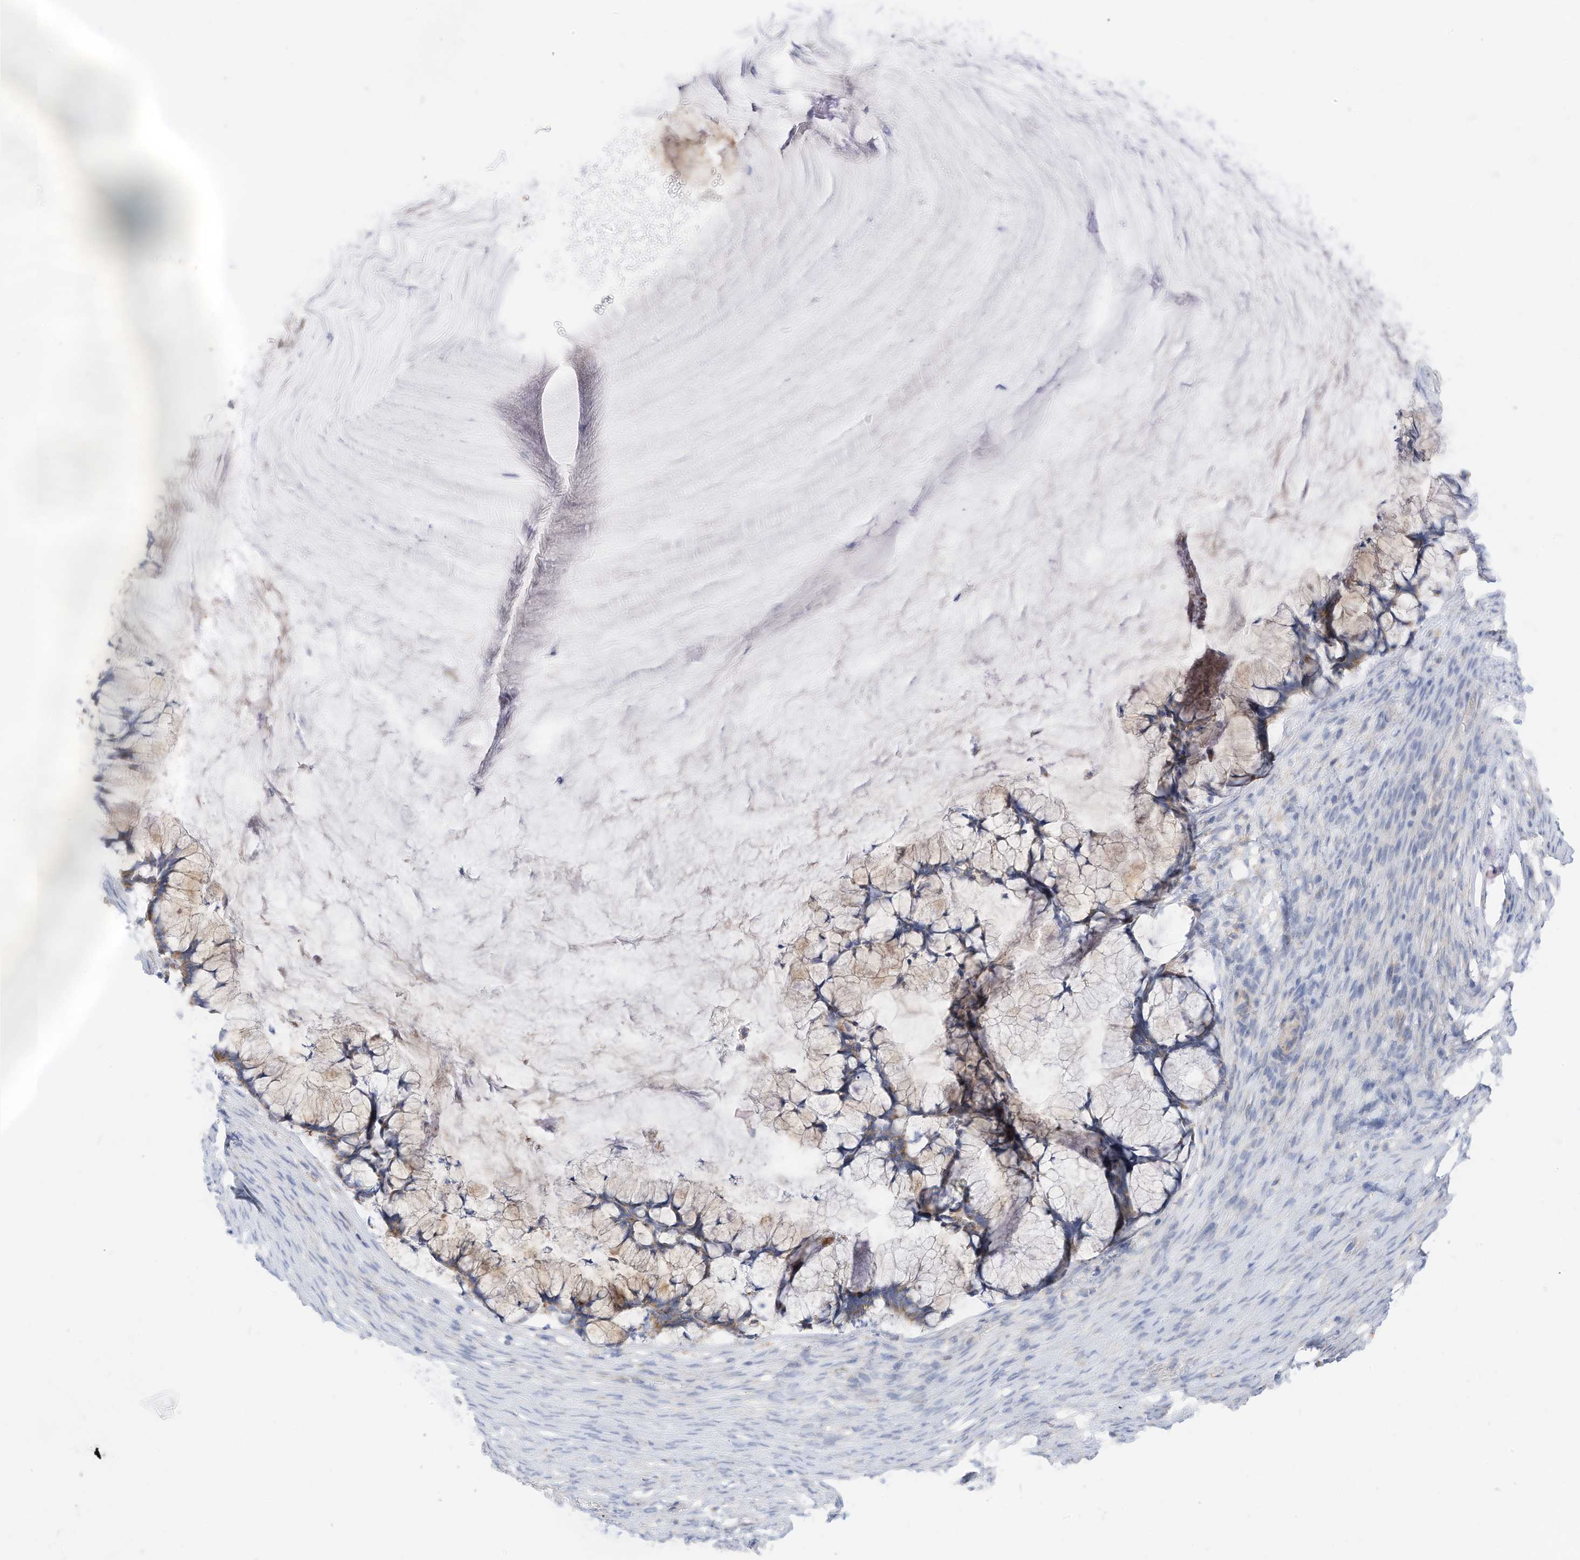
{"staining": {"intensity": "weak", "quantity": "<25%", "location": "cytoplasmic/membranous"}, "tissue": "ovarian cancer", "cell_type": "Tumor cells", "image_type": "cancer", "snomed": [{"axis": "morphology", "description": "Cystadenocarcinoma, mucinous, NOS"}, {"axis": "topography", "description": "Ovary"}], "caption": "Tumor cells show no significant protein staining in ovarian mucinous cystadenocarcinoma.", "gene": "RHOH", "patient": {"sex": "female", "age": 42}}